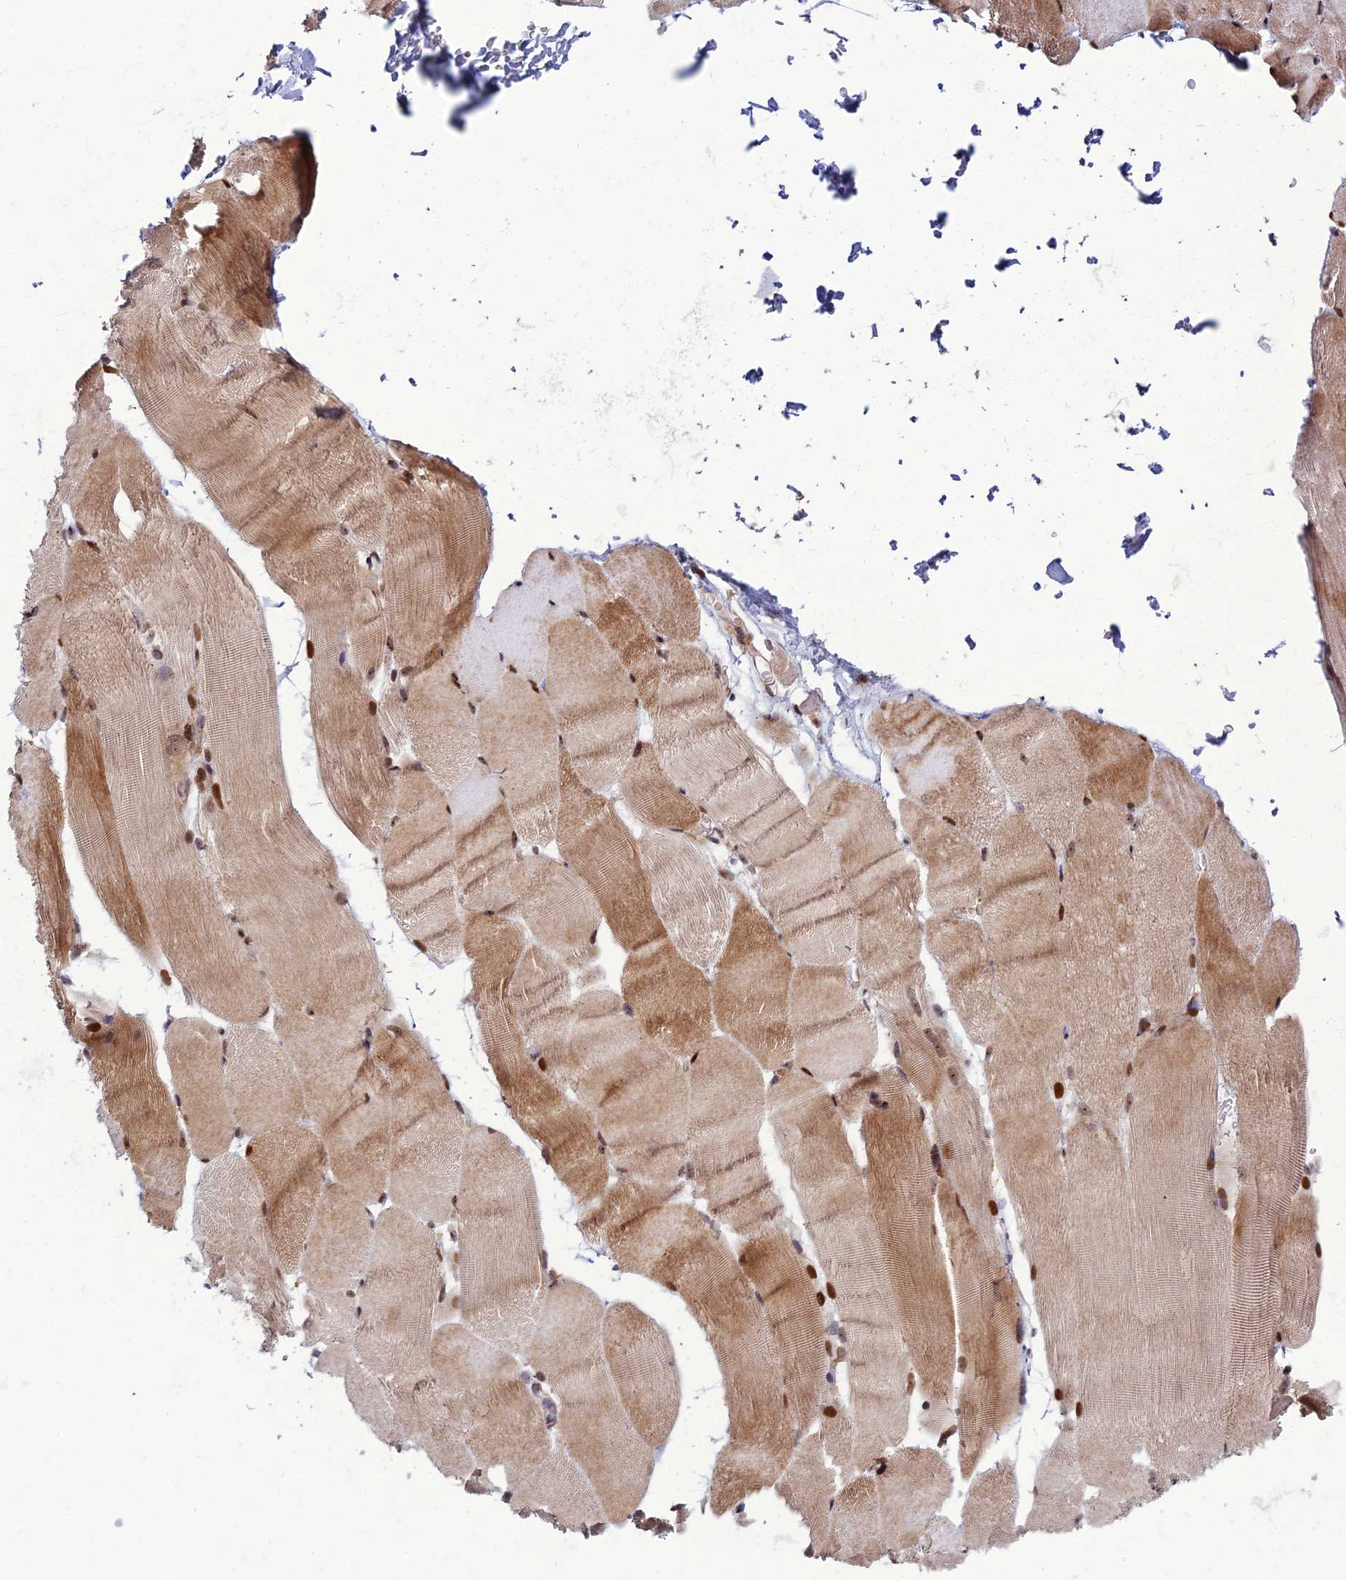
{"staining": {"intensity": "strong", "quantity": ">75%", "location": "cytoplasmic/membranous,nuclear"}, "tissue": "skeletal muscle", "cell_type": "Myocytes", "image_type": "normal", "snomed": [{"axis": "morphology", "description": "Normal tissue, NOS"}, {"axis": "topography", "description": "Skeletal muscle"}, {"axis": "topography", "description": "Parathyroid gland"}], "caption": "A histopathology image showing strong cytoplasmic/membranous,nuclear expression in approximately >75% of myocytes in unremarkable skeletal muscle, as visualized by brown immunohistochemical staining.", "gene": "ZNF668", "patient": {"sex": "female", "age": 37}}